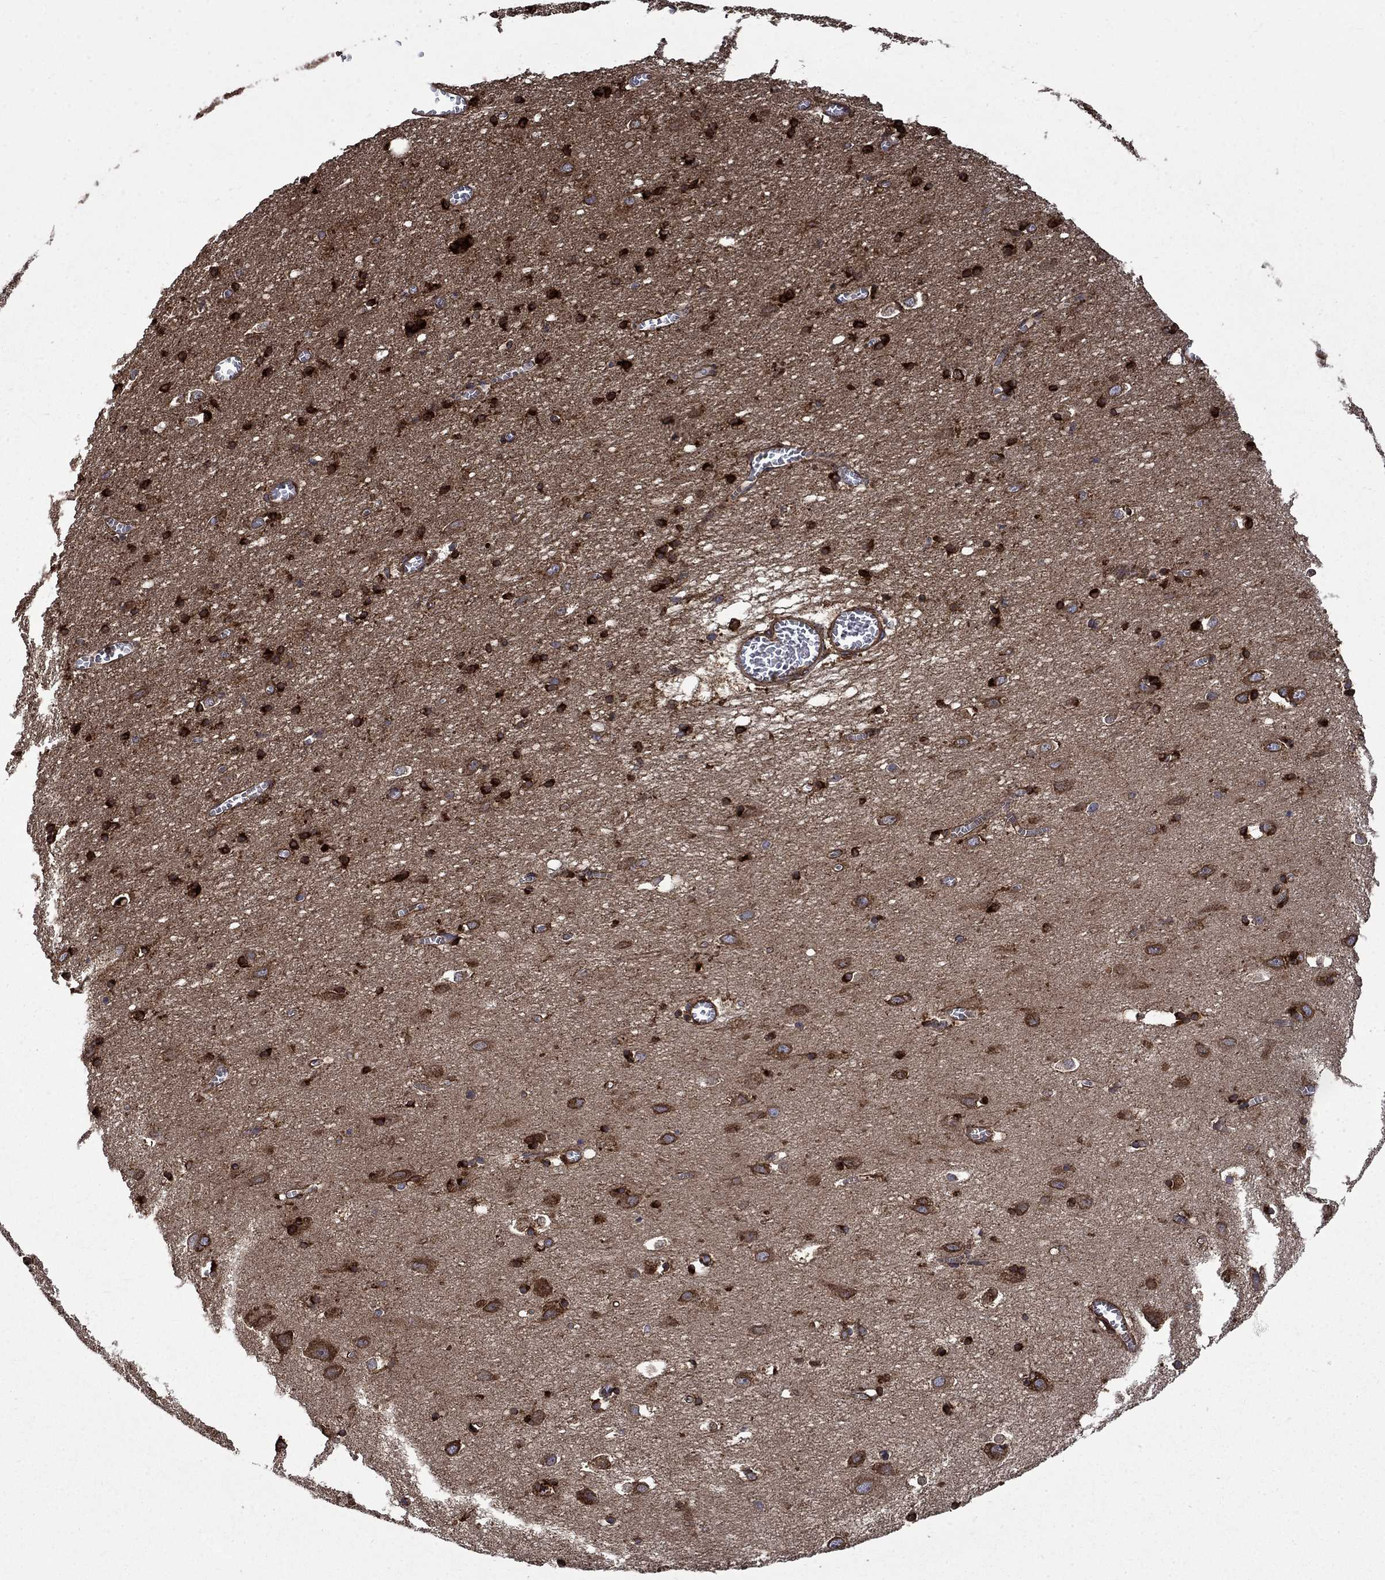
{"staining": {"intensity": "moderate", "quantity": "25%-75%", "location": "cytoplasmic/membranous"}, "tissue": "cerebral cortex", "cell_type": "Endothelial cells", "image_type": "normal", "snomed": [{"axis": "morphology", "description": "Normal tissue, NOS"}, {"axis": "topography", "description": "Cerebral cortex"}], "caption": "IHC (DAB) staining of benign cerebral cortex displays moderate cytoplasmic/membranous protein expression in about 25%-75% of endothelial cells.", "gene": "CUTC", "patient": {"sex": "male", "age": 70}}